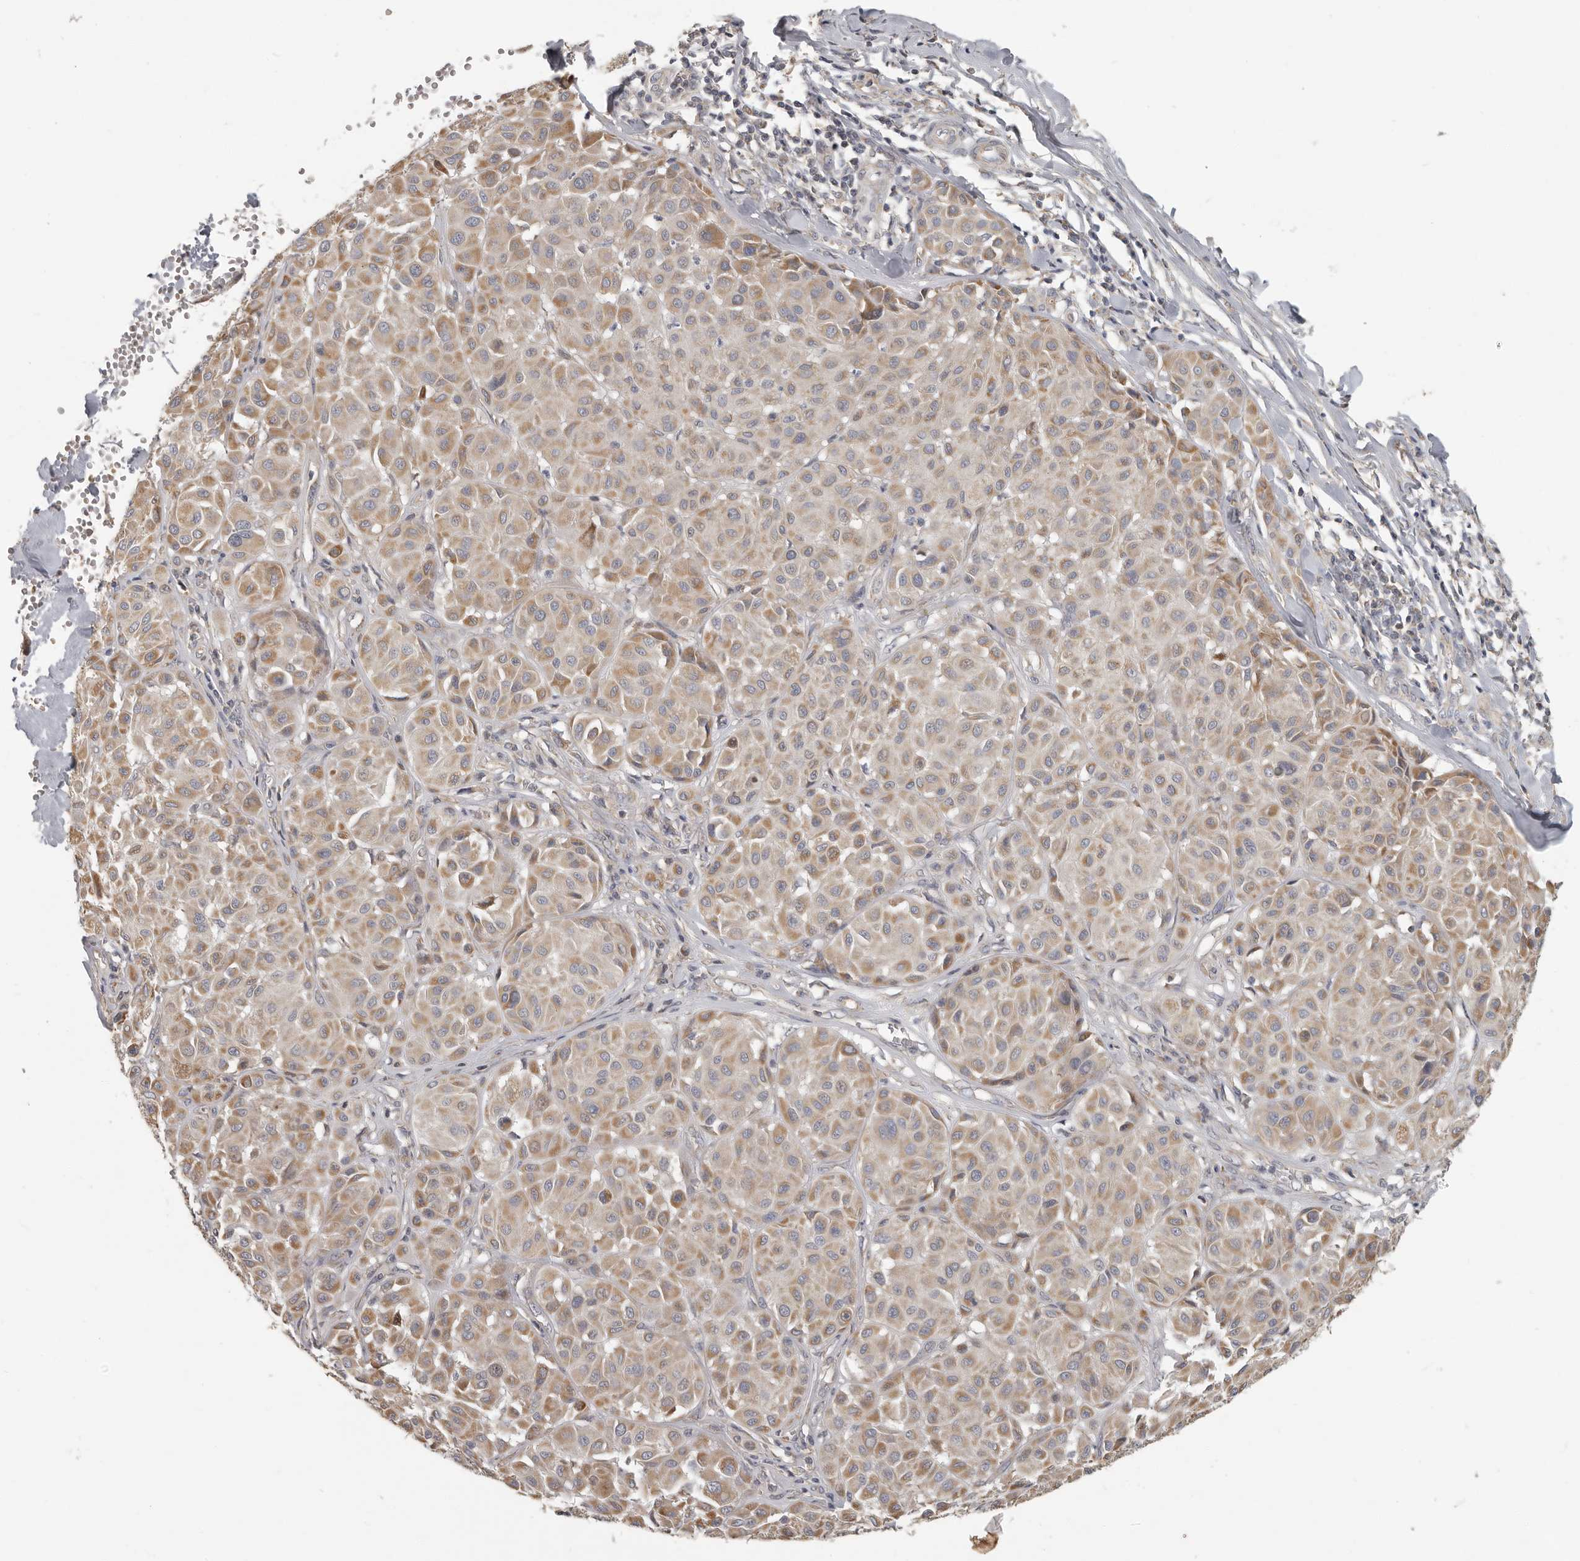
{"staining": {"intensity": "moderate", "quantity": ">75%", "location": "cytoplasmic/membranous"}, "tissue": "melanoma", "cell_type": "Tumor cells", "image_type": "cancer", "snomed": [{"axis": "morphology", "description": "Malignant melanoma, Metastatic site"}, {"axis": "topography", "description": "Soft tissue"}], "caption": "Moderate cytoplasmic/membranous staining is seen in approximately >75% of tumor cells in melanoma.", "gene": "UNK", "patient": {"sex": "male", "age": 41}}